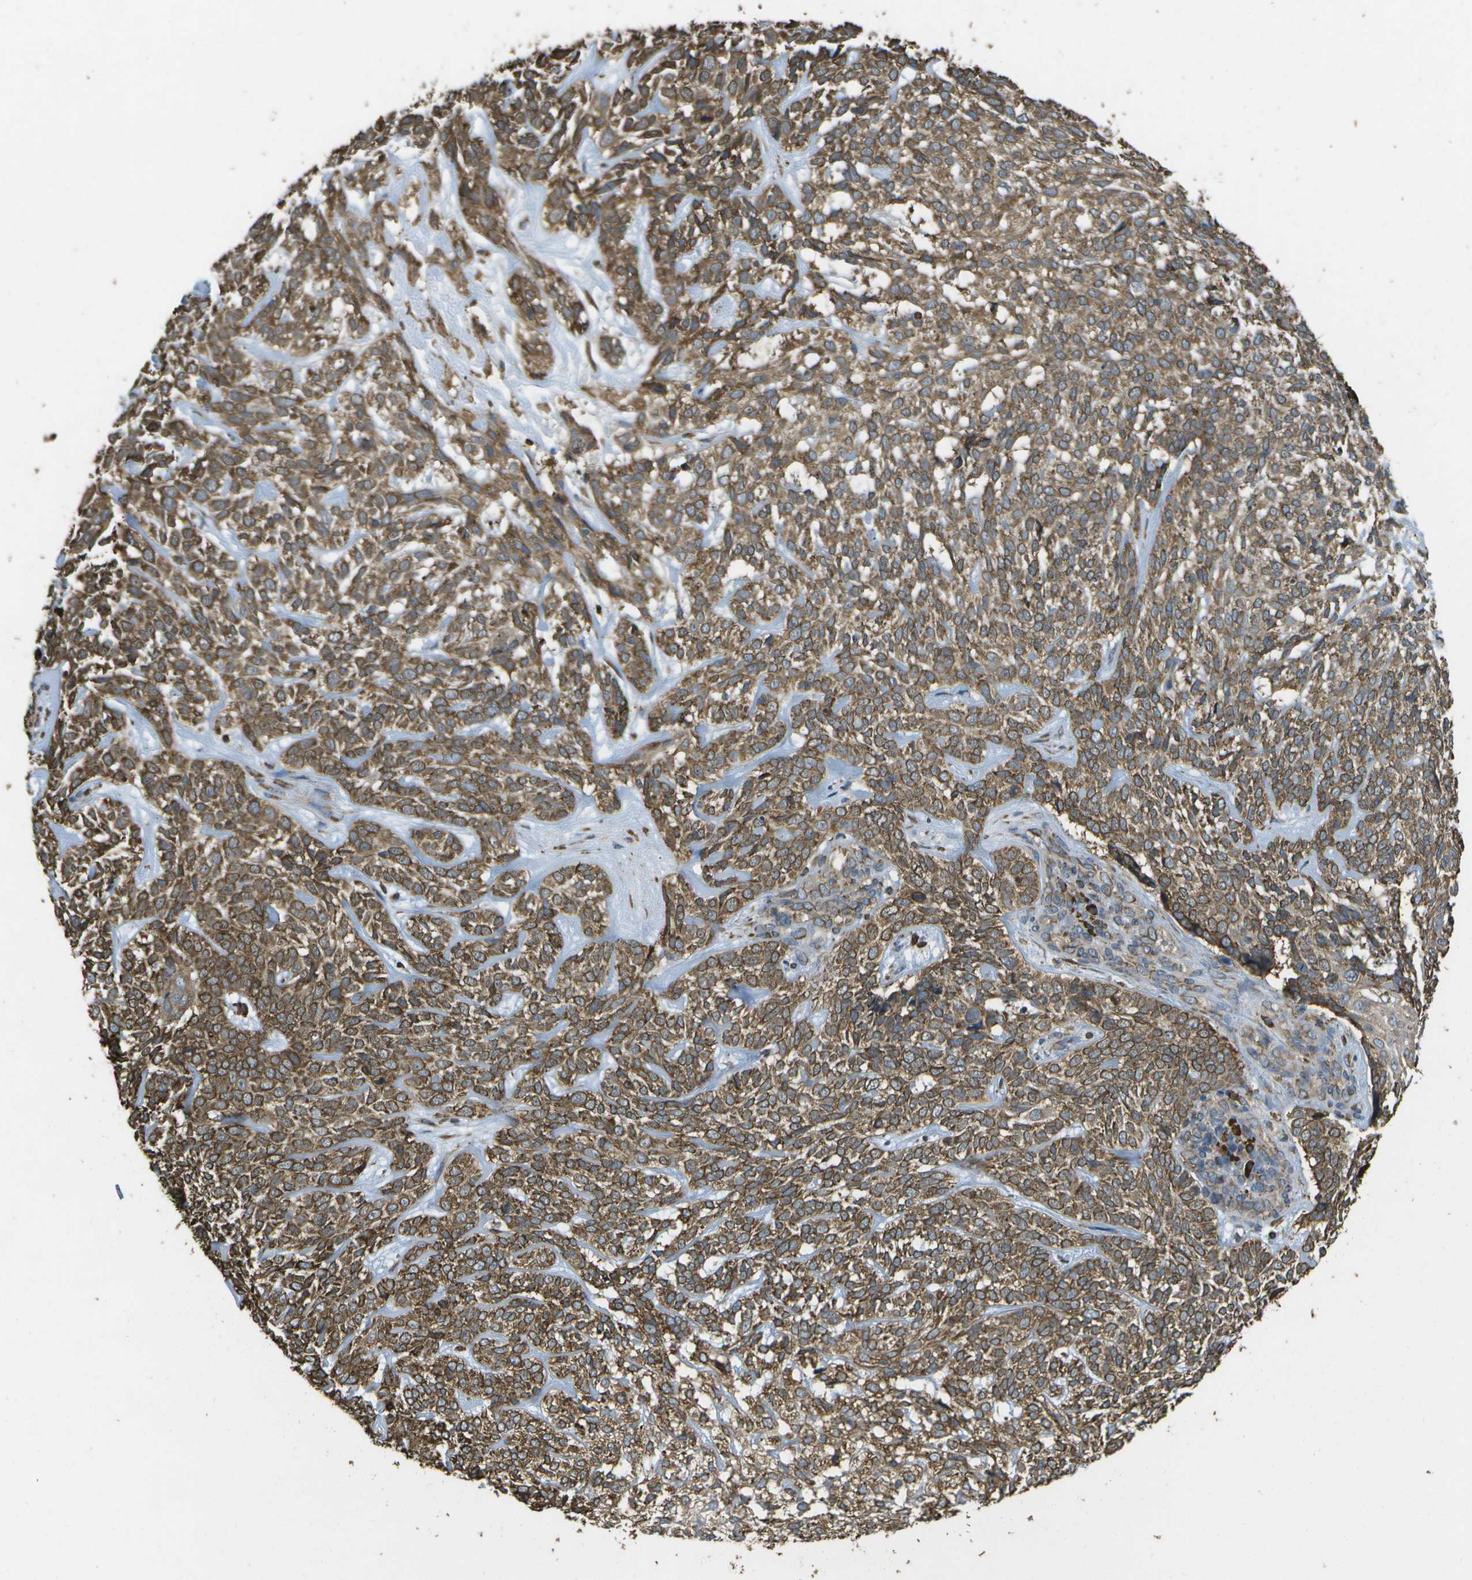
{"staining": {"intensity": "moderate", "quantity": ">75%", "location": "cytoplasmic/membranous"}, "tissue": "skin cancer", "cell_type": "Tumor cells", "image_type": "cancer", "snomed": [{"axis": "morphology", "description": "Basal cell carcinoma"}, {"axis": "topography", "description": "Skin"}], "caption": "A brown stain labels moderate cytoplasmic/membranous expression of a protein in human skin cancer tumor cells.", "gene": "PDIA4", "patient": {"sex": "male", "age": 72}}